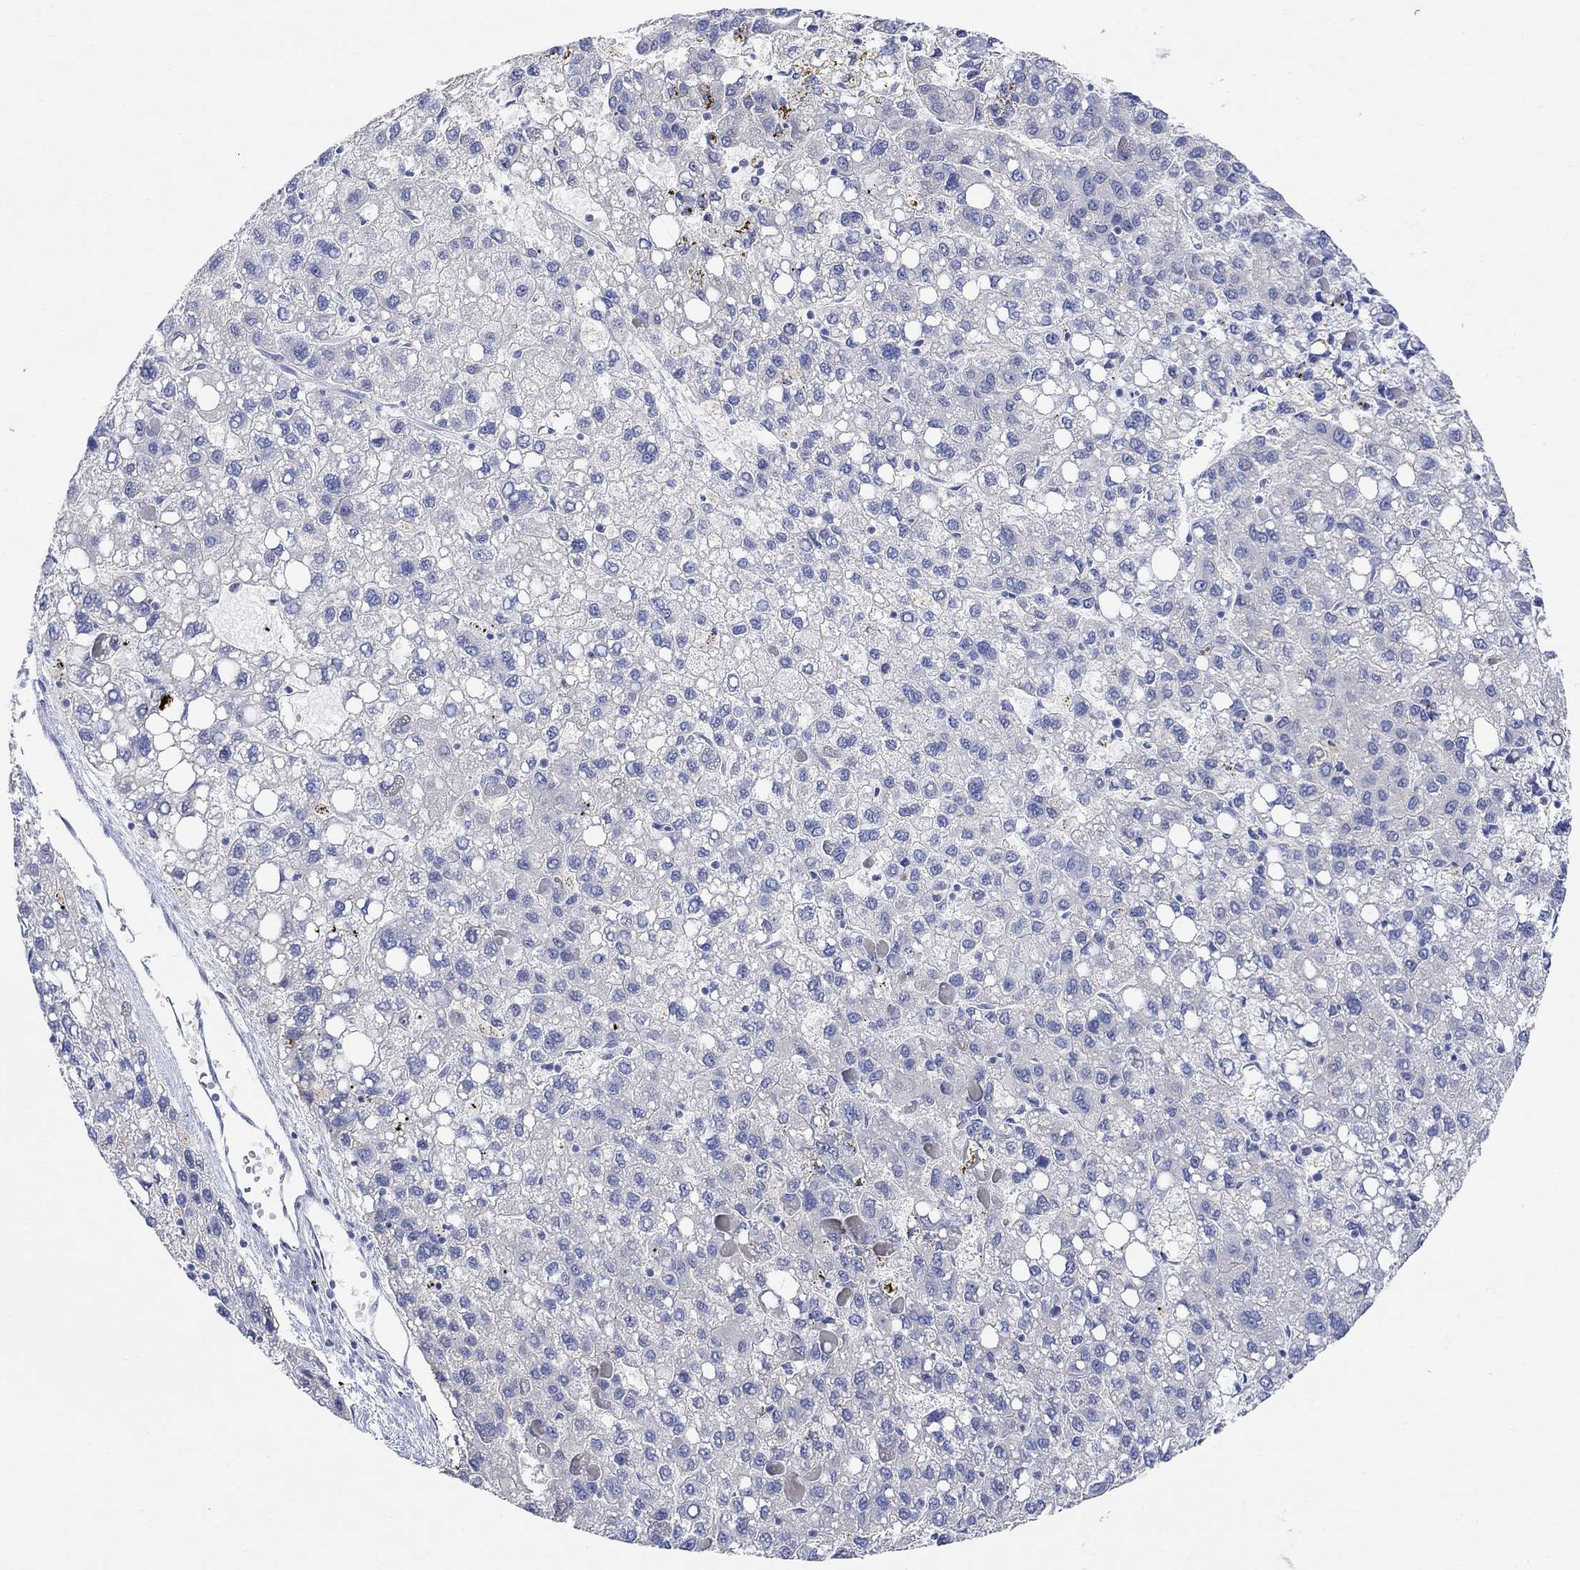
{"staining": {"intensity": "negative", "quantity": "none", "location": "none"}, "tissue": "liver cancer", "cell_type": "Tumor cells", "image_type": "cancer", "snomed": [{"axis": "morphology", "description": "Carcinoma, Hepatocellular, NOS"}, {"axis": "topography", "description": "Liver"}], "caption": "DAB immunohistochemical staining of liver cancer displays no significant expression in tumor cells.", "gene": "TYR", "patient": {"sex": "female", "age": 82}}